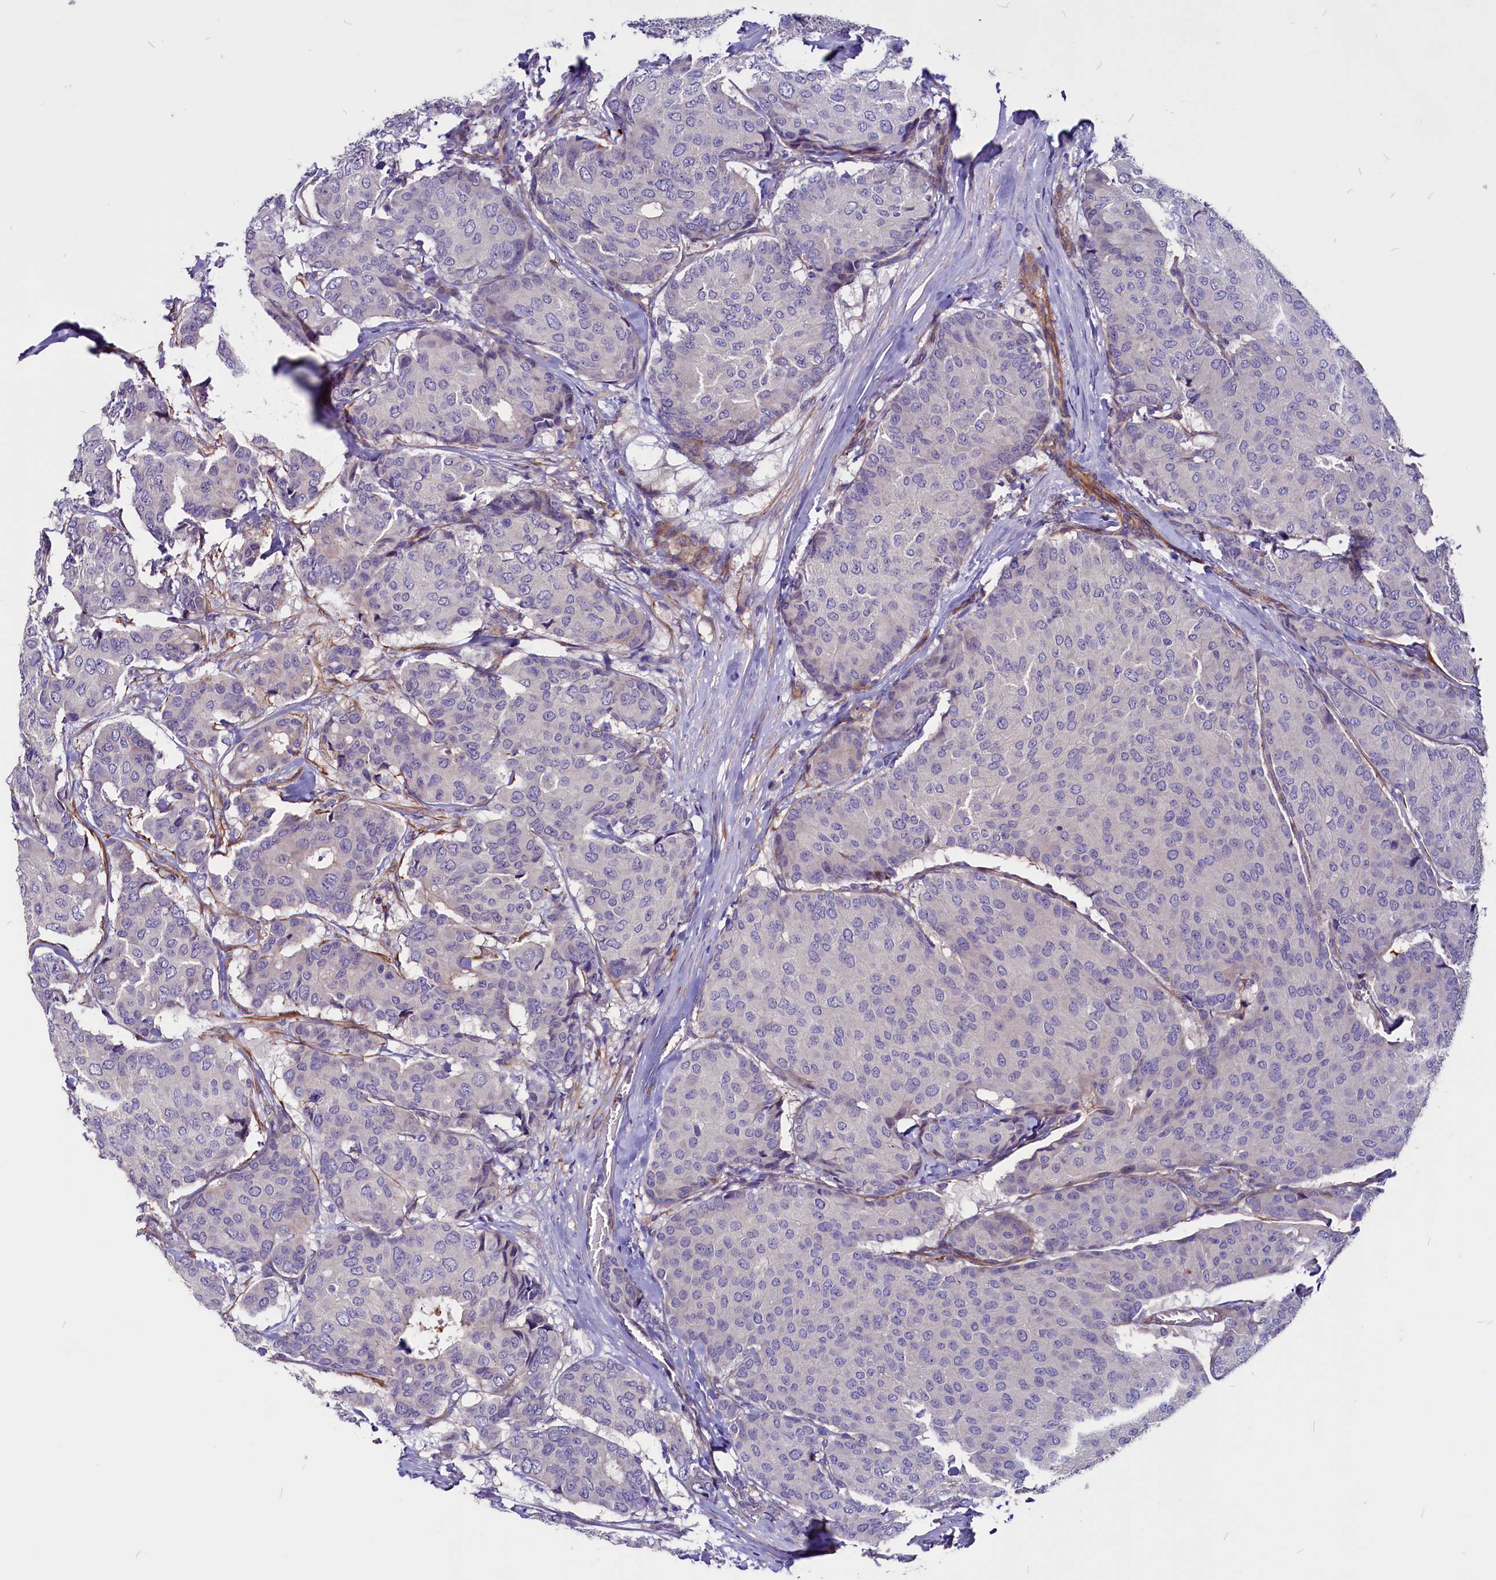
{"staining": {"intensity": "negative", "quantity": "none", "location": "none"}, "tissue": "breast cancer", "cell_type": "Tumor cells", "image_type": "cancer", "snomed": [{"axis": "morphology", "description": "Duct carcinoma"}, {"axis": "topography", "description": "Breast"}], "caption": "IHC photomicrograph of neoplastic tissue: breast cancer stained with DAB displays no significant protein positivity in tumor cells.", "gene": "ZNF749", "patient": {"sex": "female", "age": 75}}